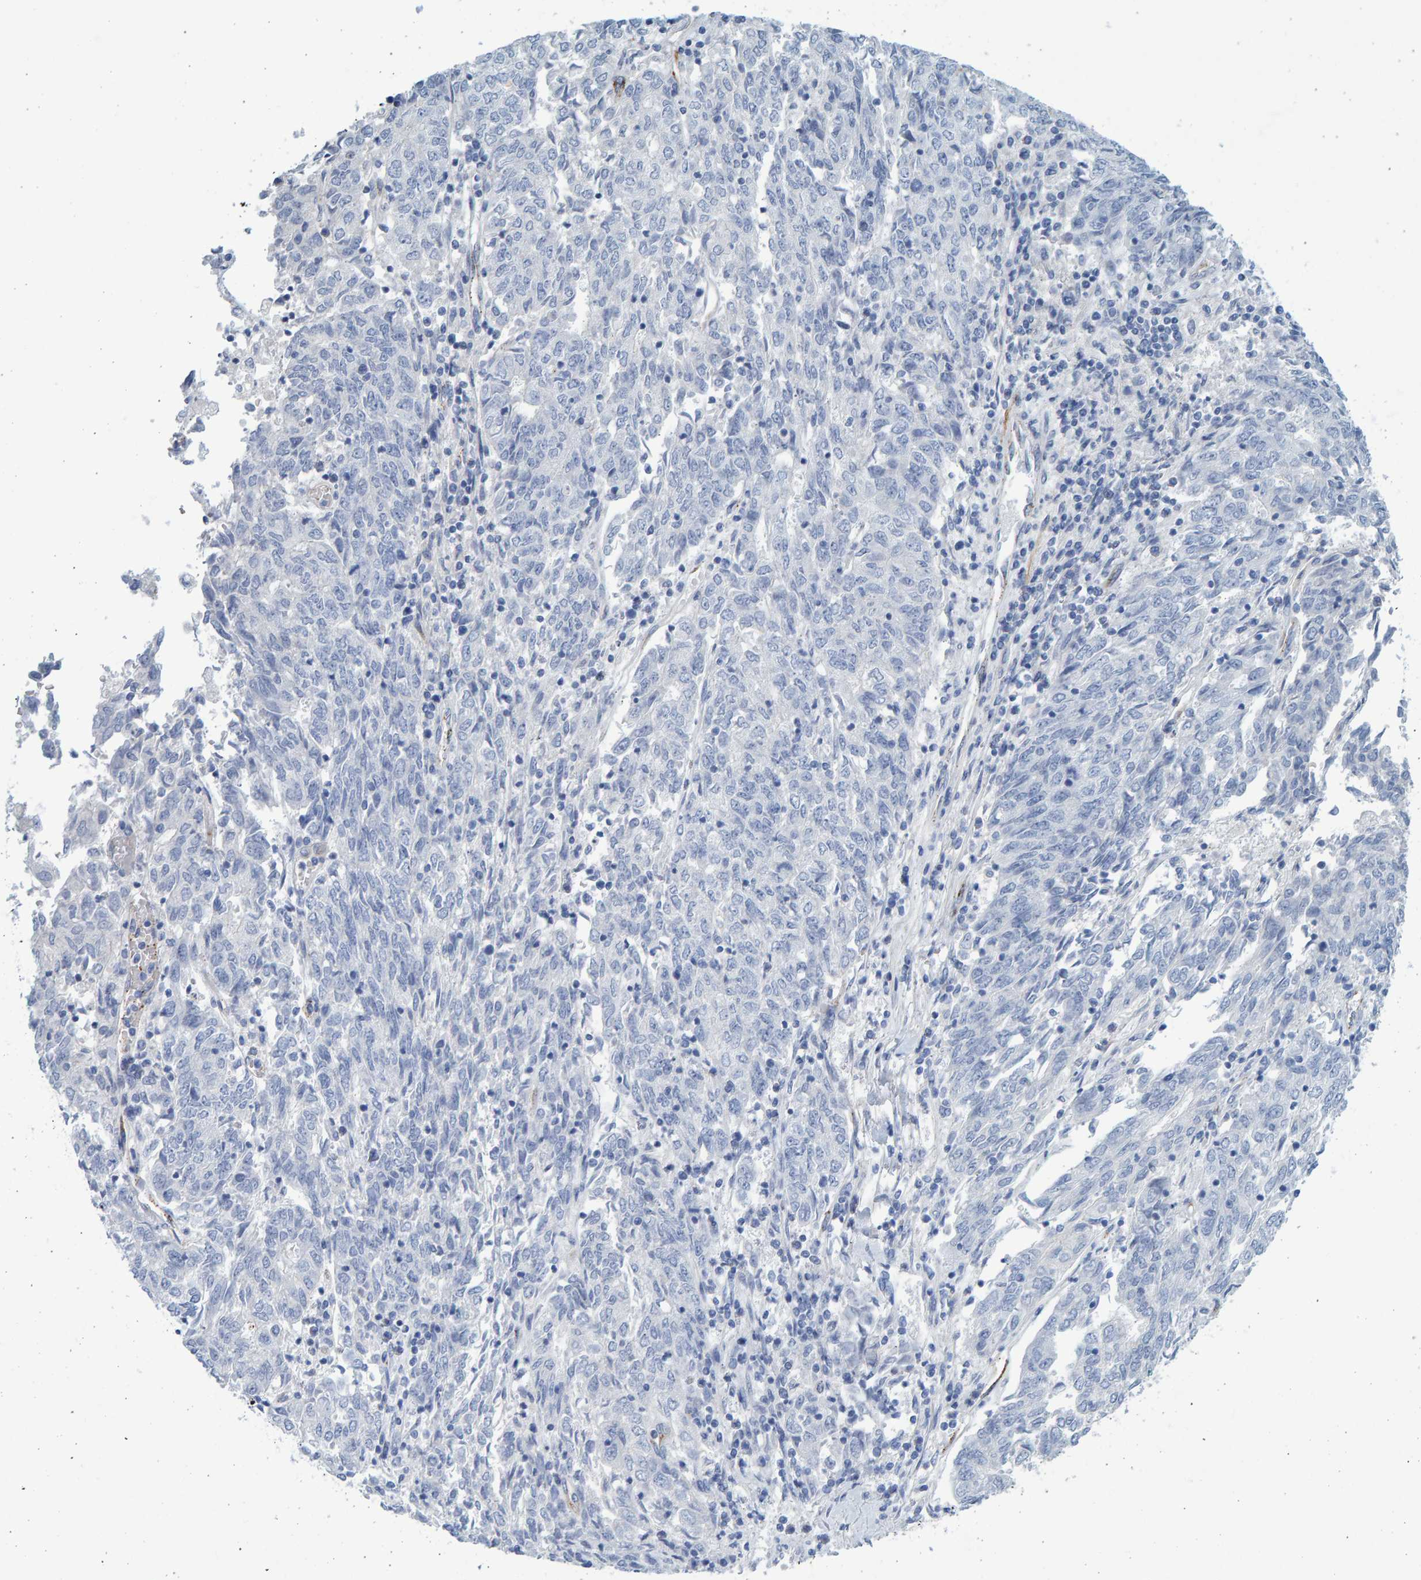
{"staining": {"intensity": "negative", "quantity": "none", "location": "none"}, "tissue": "endometrial cancer", "cell_type": "Tumor cells", "image_type": "cancer", "snomed": [{"axis": "morphology", "description": "Adenocarcinoma, NOS"}, {"axis": "topography", "description": "Endometrium"}], "caption": "The micrograph demonstrates no significant expression in tumor cells of adenocarcinoma (endometrial).", "gene": "SLC34A3", "patient": {"sex": "female", "age": 80}}